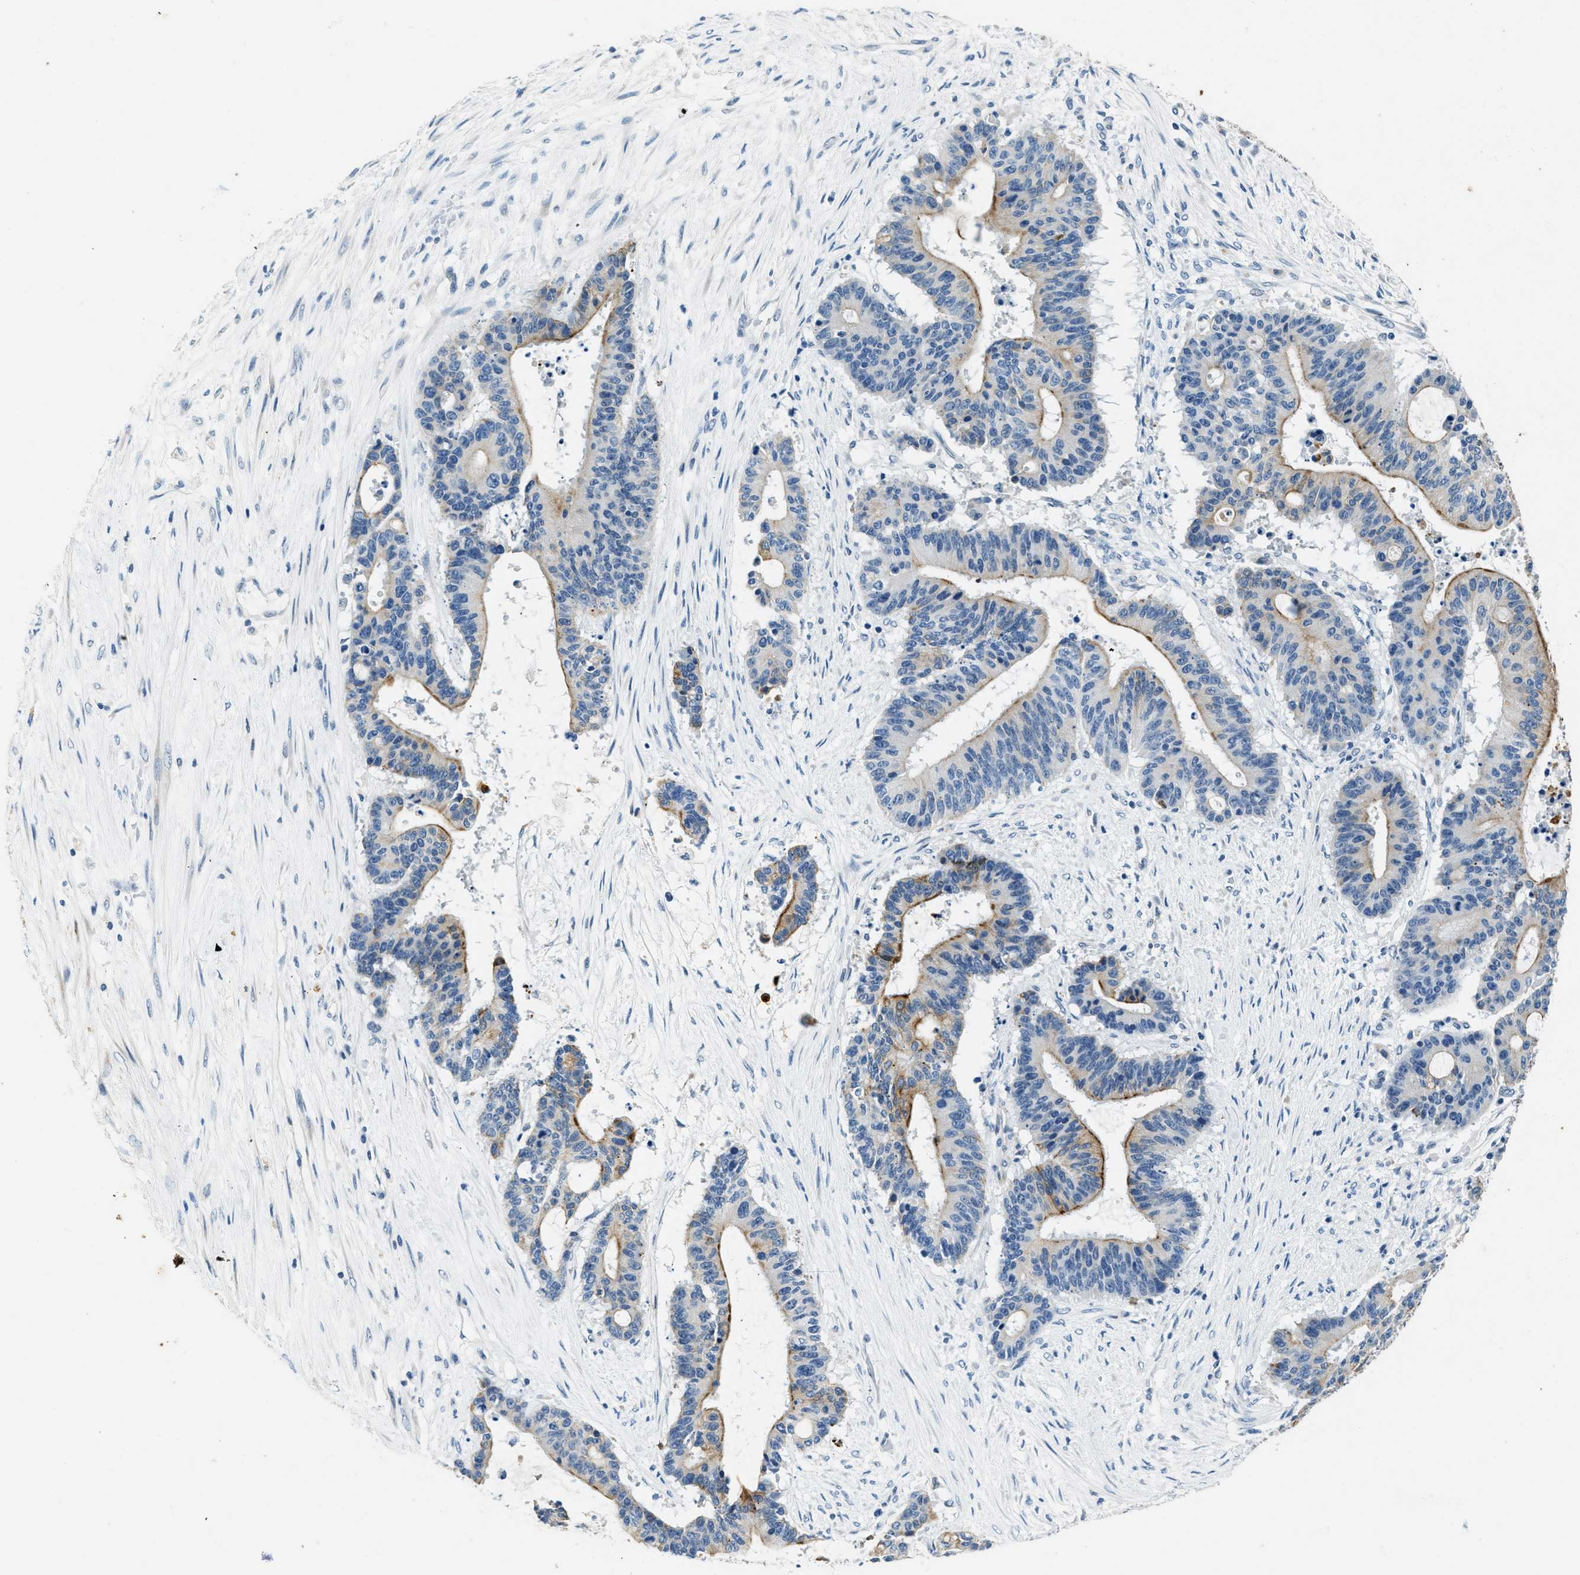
{"staining": {"intensity": "moderate", "quantity": "25%-75%", "location": "cytoplasmic/membranous"}, "tissue": "liver cancer", "cell_type": "Tumor cells", "image_type": "cancer", "snomed": [{"axis": "morphology", "description": "Cholangiocarcinoma"}, {"axis": "topography", "description": "Liver"}], "caption": "Tumor cells display moderate cytoplasmic/membranous staining in about 25%-75% of cells in liver cancer. (DAB (3,3'-diaminobenzidine) IHC, brown staining for protein, blue staining for nuclei).", "gene": "CFAP20", "patient": {"sex": "female", "age": 73}}